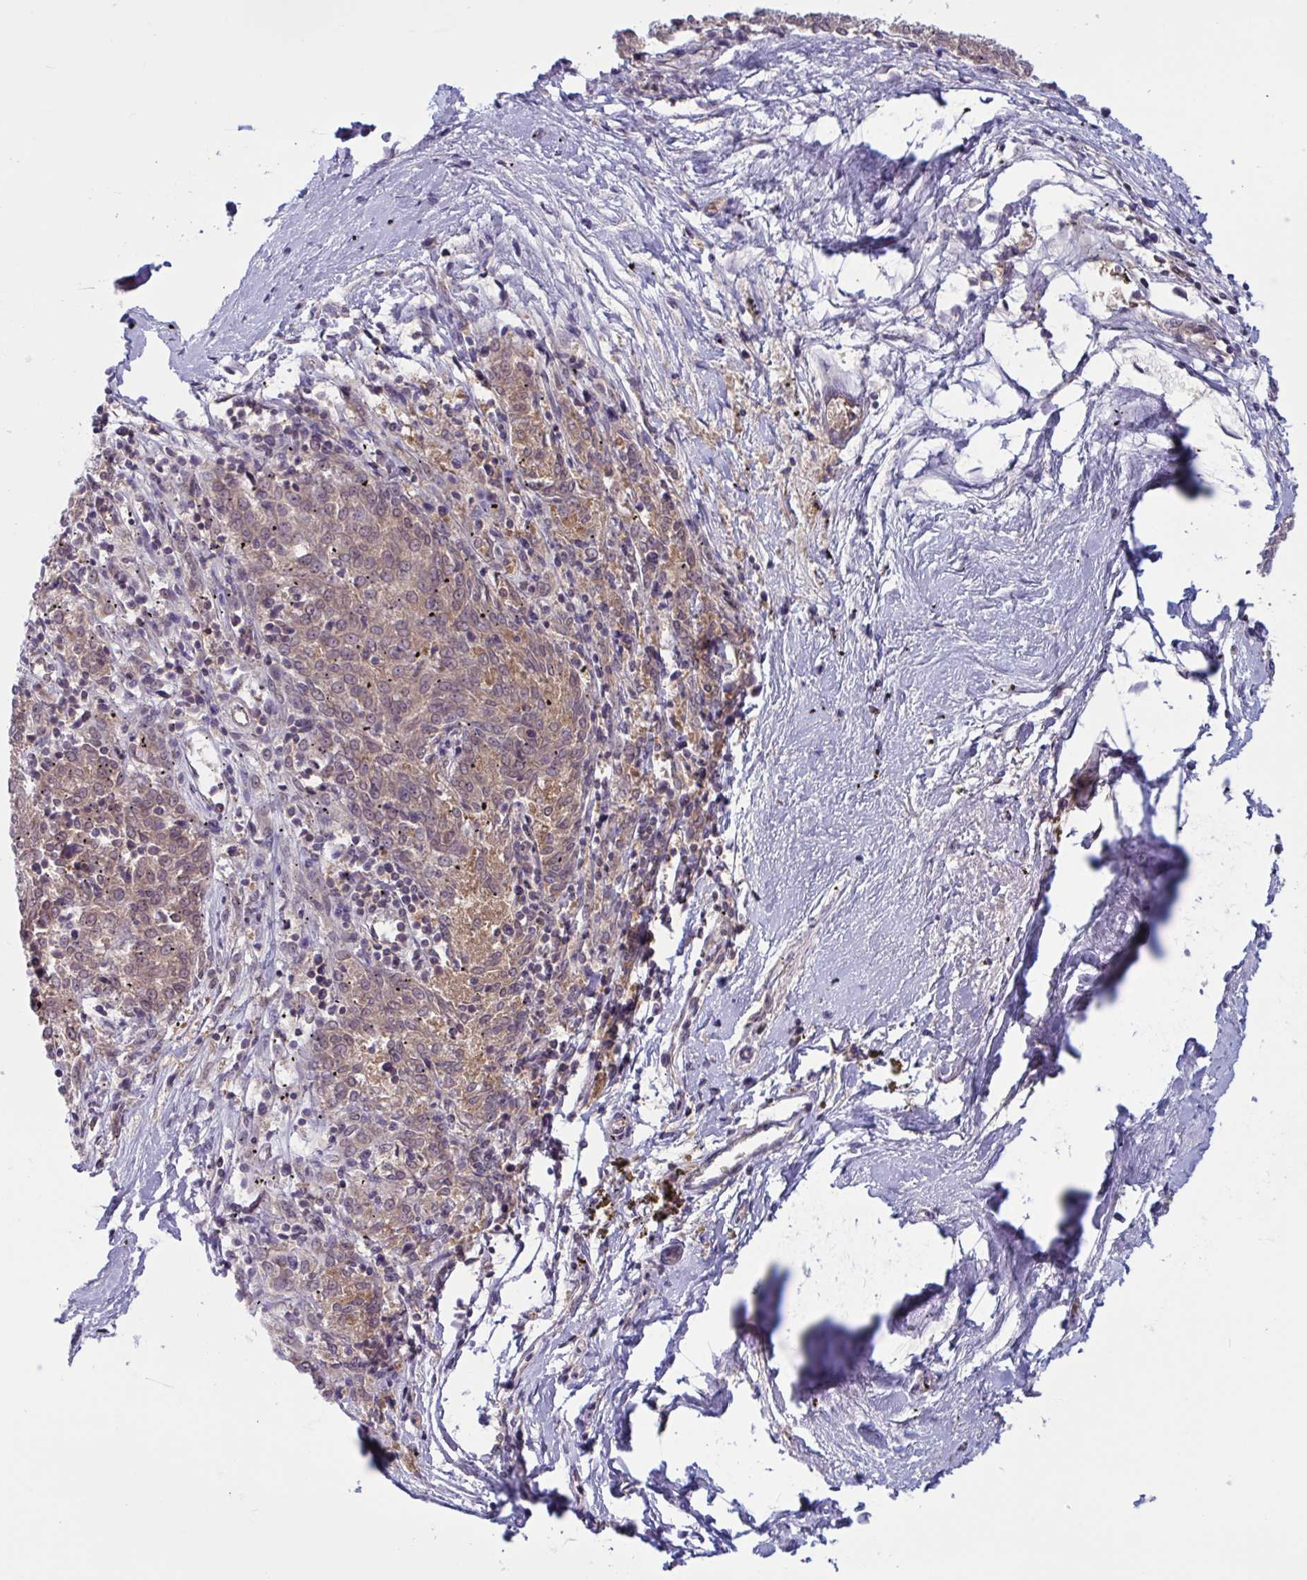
{"staining": {"intensity": "weak", "quantity": ">75%", "location": "cytoplasmic/membranous,nuclear"}, "tissue": "melanoma", "cell_type": "Tumor cells", "image_type": "cancer", "snomed": [{"axis": "morphology", "description": "Malignant melanoma, NOS"}, {"axis": "topography", "description": "Skin"}], "caption": "Tumor cells reveal low levels of weak cytoplasmic/membranous and nuclear staining in approximately >75% of cells in human malignant melanoma.", "gene": "TSN", "patient": {"sex": "female", "age": 72}}